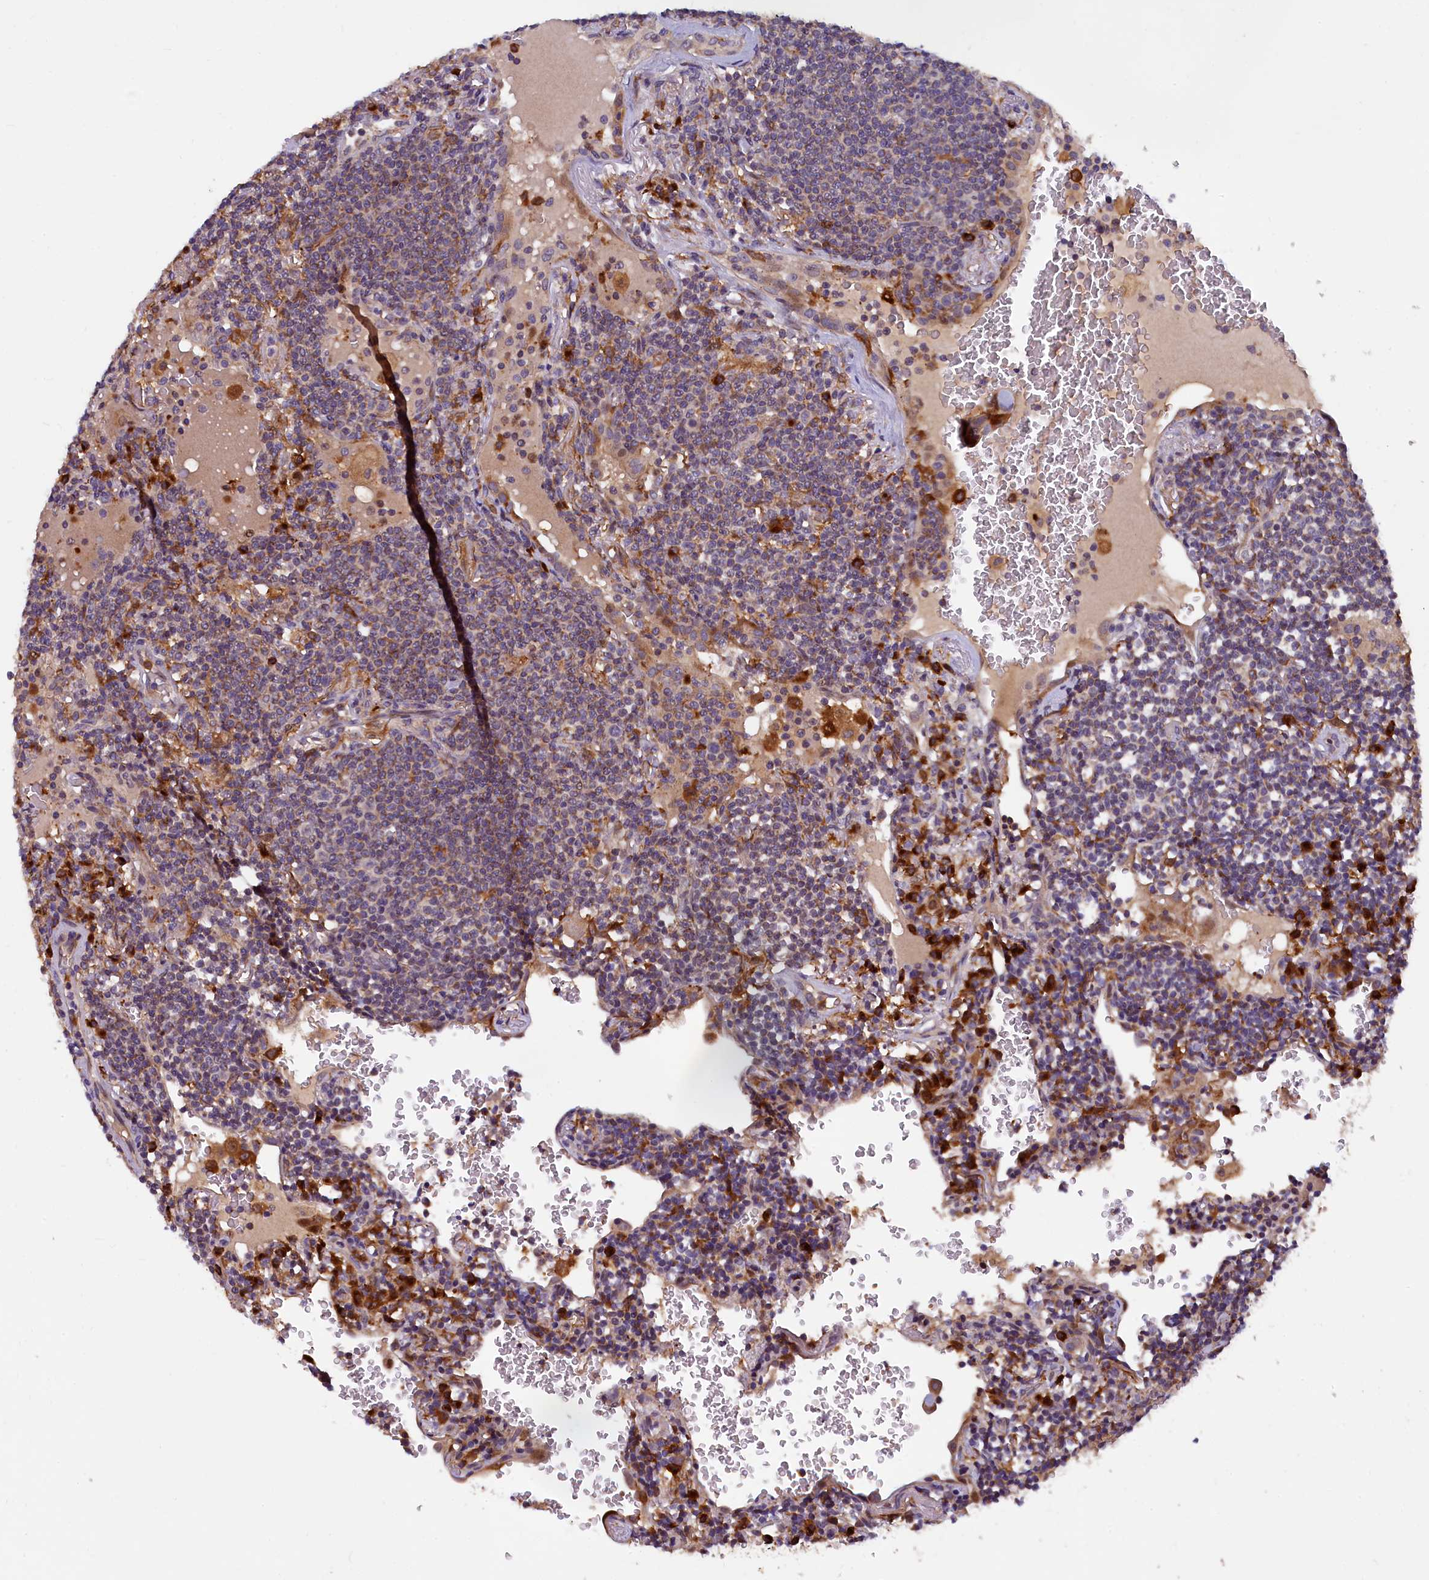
{"staining": {"intensity": "moderate", "quantity": "<25%", "location": "cytoplasmic/membranous"}, "tissue": "lymphoma", "cell_type": "Tumor cells", "image_type": "cancer", "snomed": [{"axis": "morphology", "description": "Malignant lymphoma, non-Hodgkin's type, Low grade"}, {"axis": "topography", "description": "Lung"}], "caption": "DAB immunohistochemical staining of human low-grade malignant lymphoma, non-Hodgkin's type exhibits moderate cytoplasmic/membranous protein staining in about <25% of tumor cells.", "gene": "NAIP", "patient": {"sex": "female", "age": 71}}